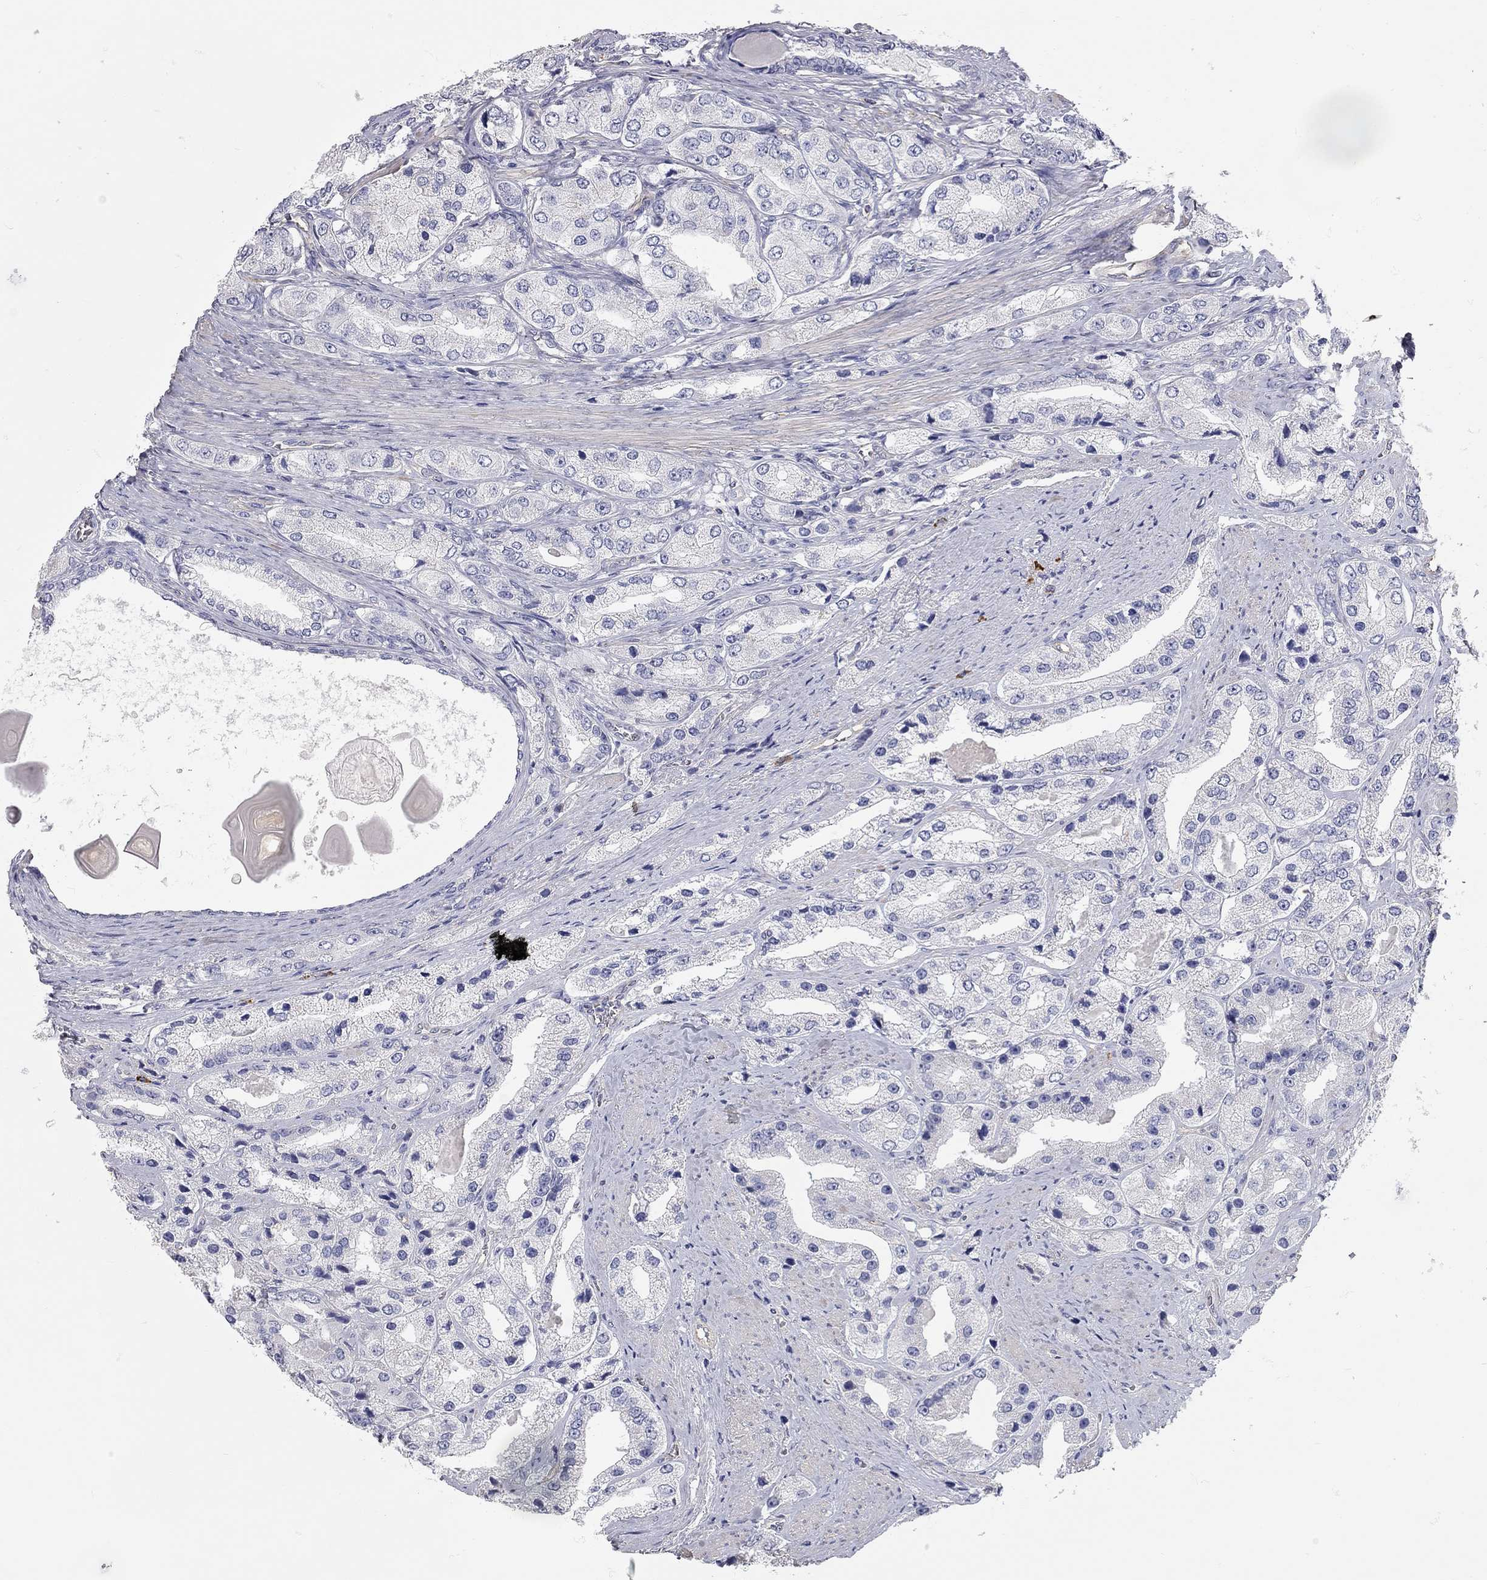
{"staining": {"intensity": "negative", "quantity": "none", "location": "none"}, "tissue": "prostate cancer", "cell_type": "Tumor cells", "image_type": "cancer", "snomed": [{"axis": "morphology", "description": "Adenocarcinoma, Low grade"}, {"axis": "topography", "description": "Prostate"}], "caption": "There is no significant positivity in tumor cells of prostate cancer. The staining is performed using DAB brown chromogen with nuclei counter-stained in using hematoxylin.", "gene": "C10orf90", "patient": {"sex": "male", "age": 69}}